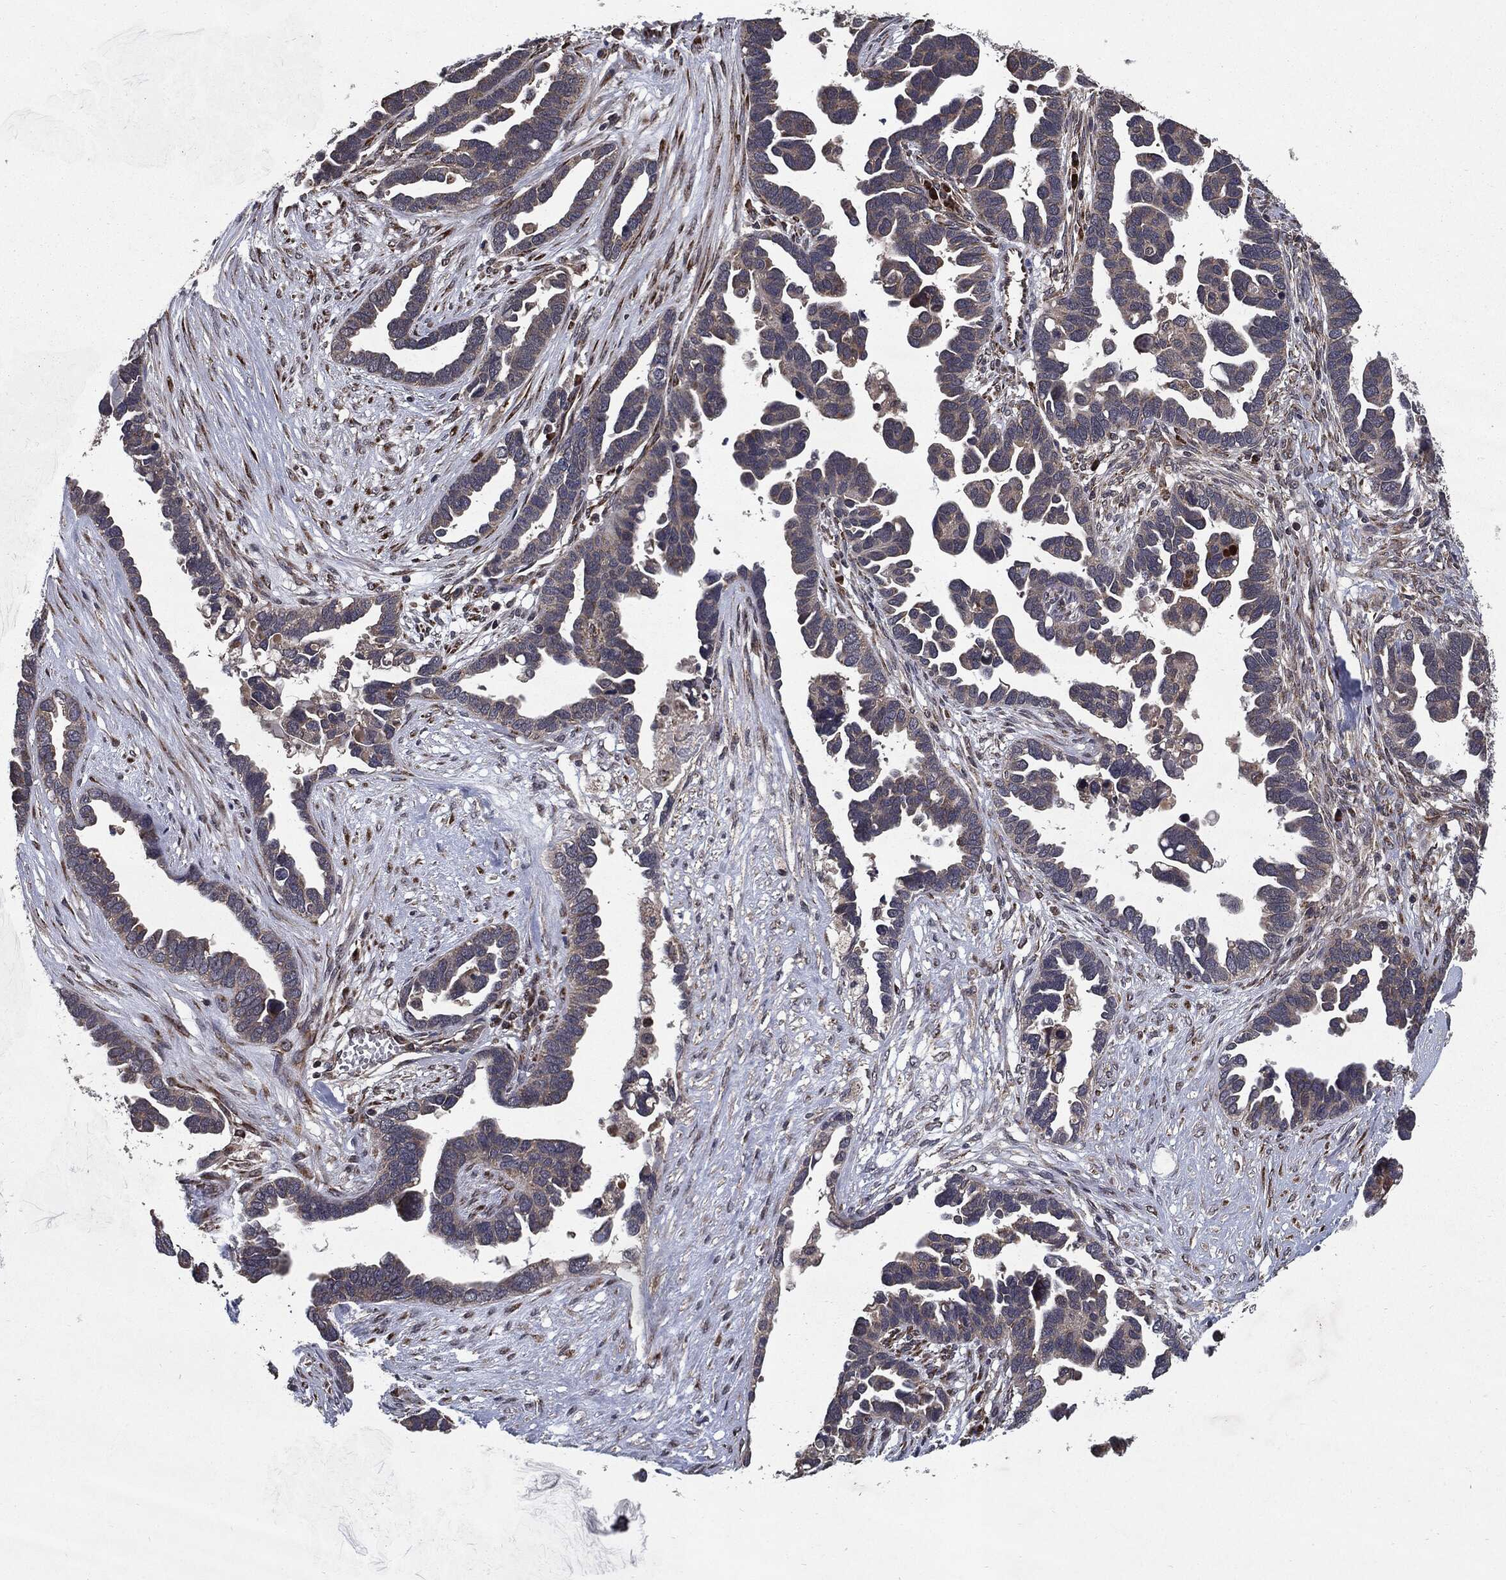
{"staining": {"intensity": "weak", "quantity": ">75%", "location": "cytoplasmic/membranous"}, "tissue": "ovarian cancer", "cell_type": "Tumor cells", "image_type": "cancer", "snomed": [{"axis": "morphology", "description": "Cystadenocarcinoma, serous, NOS"}, {"axis": "topography", "description": "Ovary"}], "caption": "This is an image of immunohistochemistry staining of ovarian cancer, which shows weak expression in the cytoplasmic/membranous of tumor cells.", "gene": "HDAC5", "patient": {"sex": "female", "age": 54}}